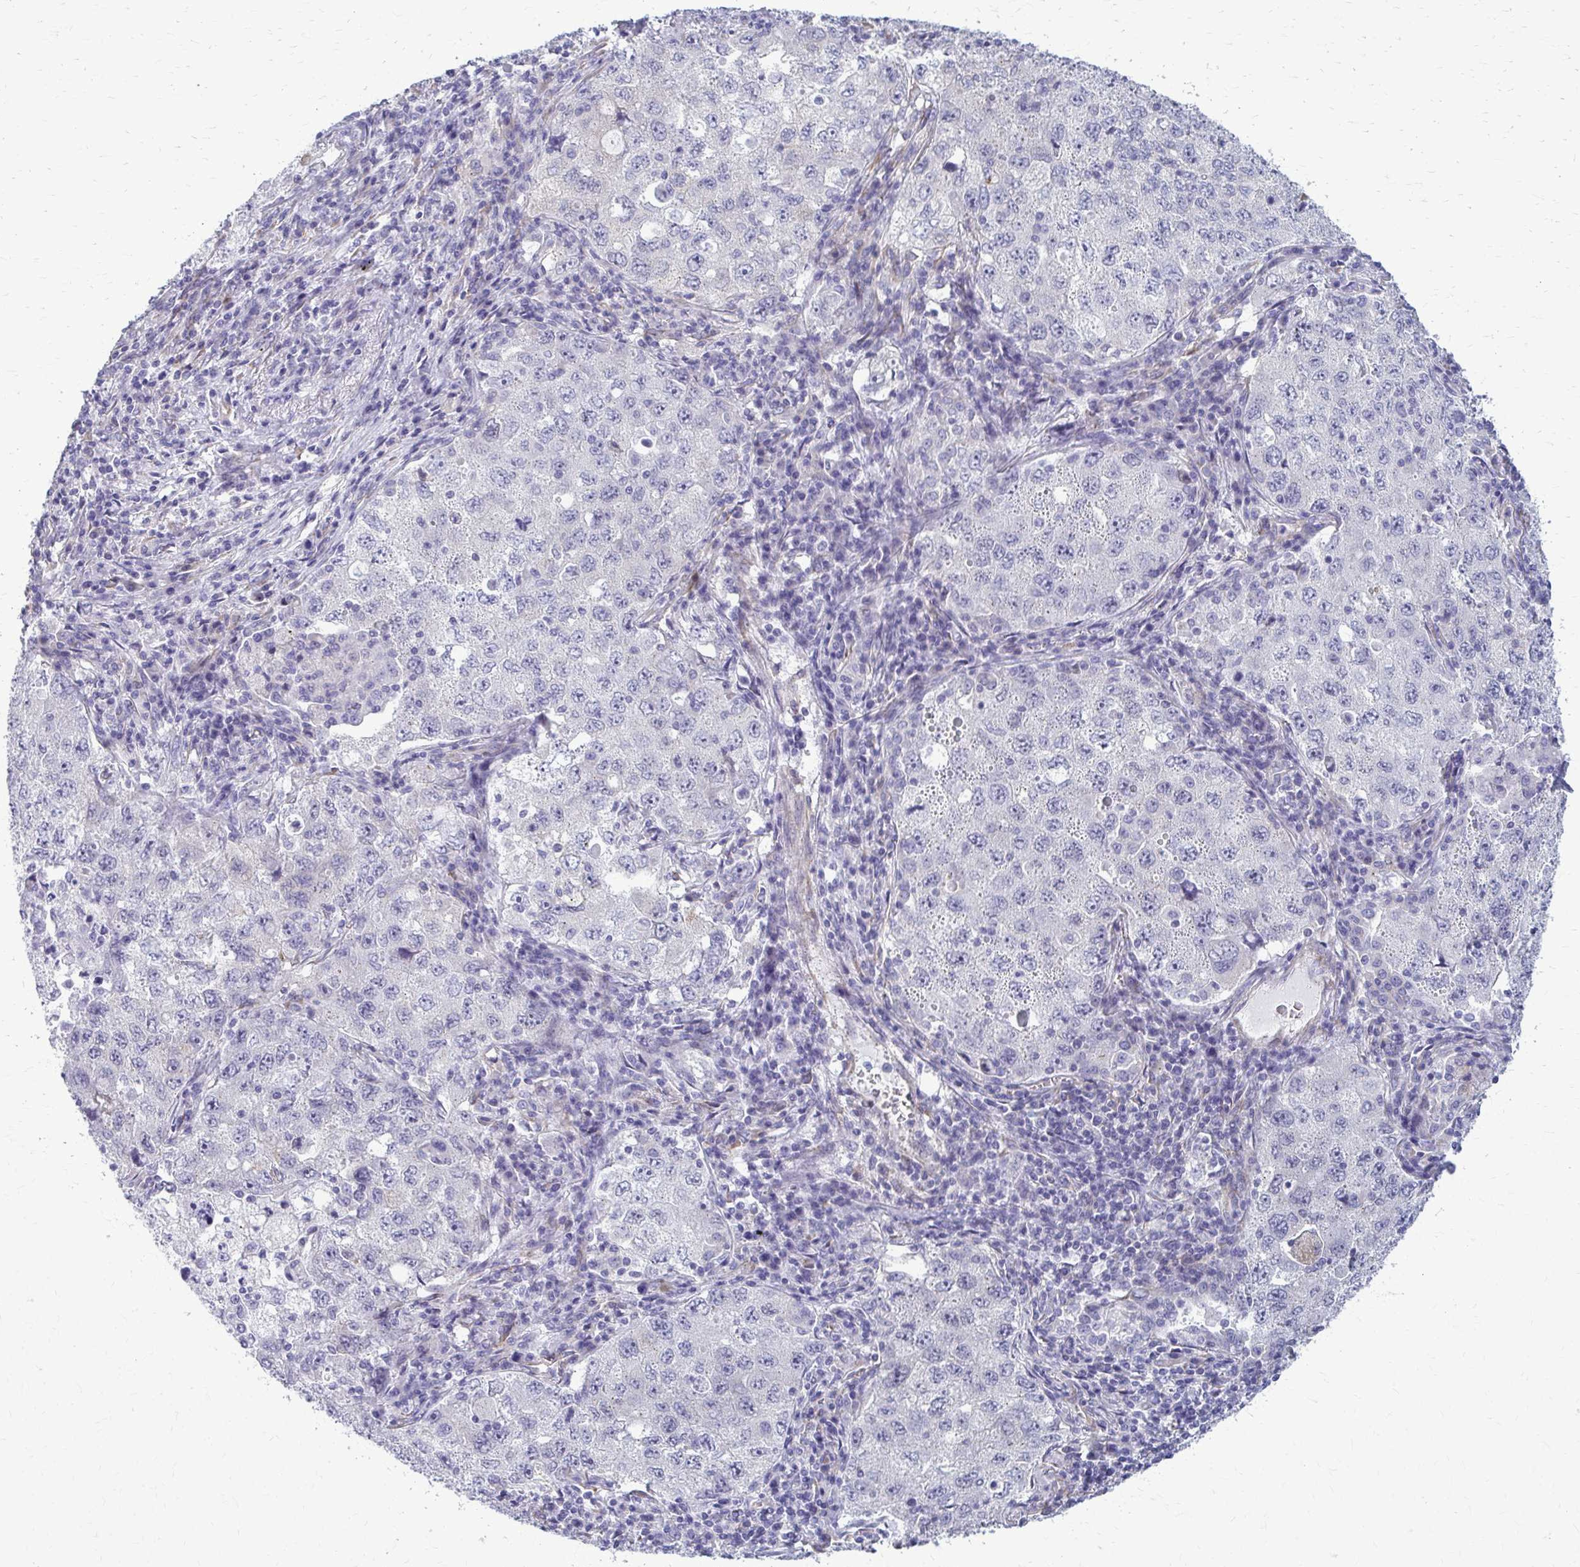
{"staining": {"intensity": "negative", "quantity": "none", "location": "none"}, "tissue": "lung cancer", "cell_type": "Tumor cells", "image_type": "cancer", "snomed": [{"axis": "morphology", "description": "Adenocarcinoma, NOS"}, {"axis": "topography", "description": "Lung"}], "caption": "Human lung cancer stained for a protein using immunohistochemistry displays no staining in tumor cells.", "gene": "DEPP1", "patient": {"sex": "female", "age": 57}}